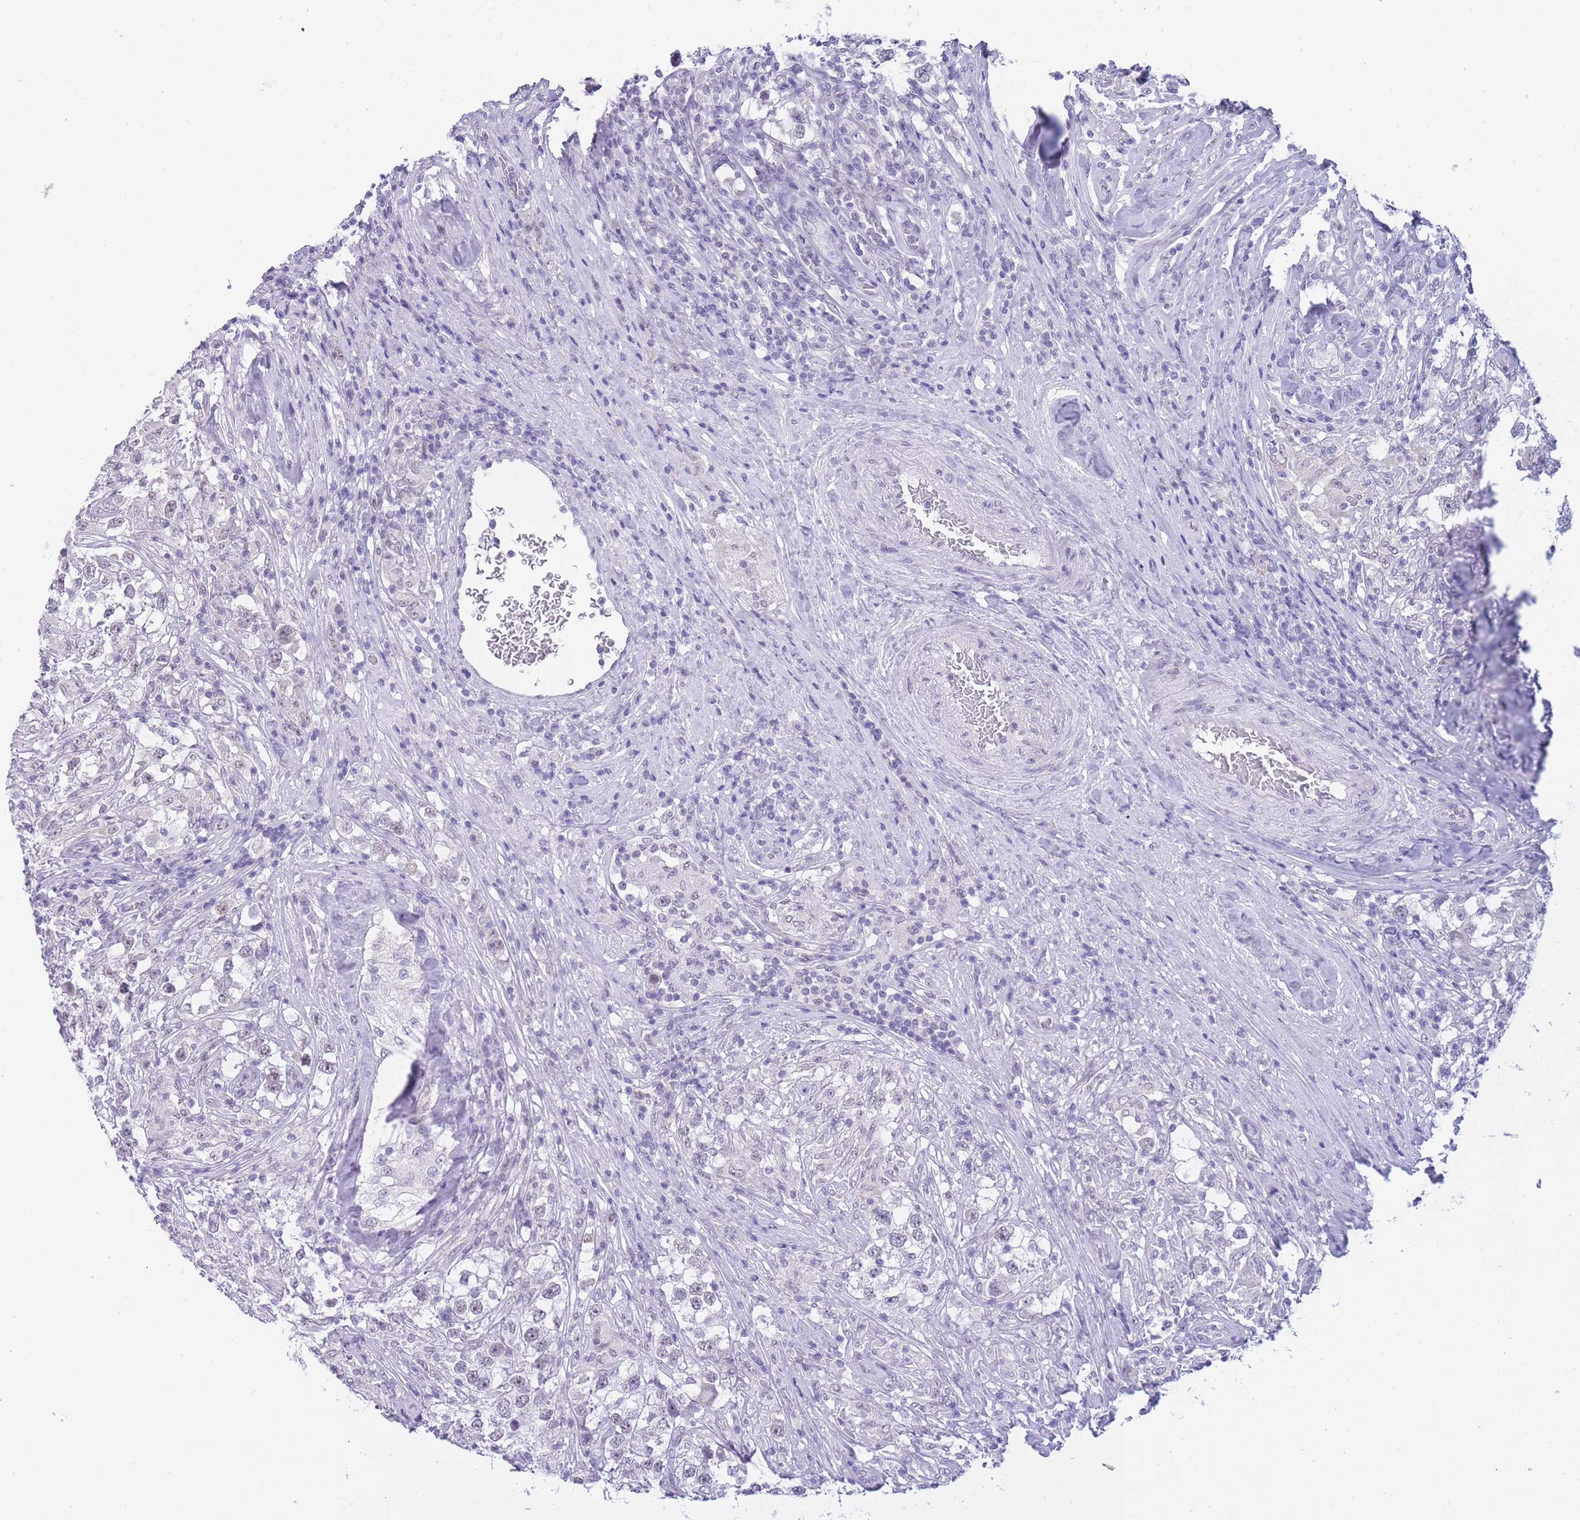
{"staining": {"intensity": "weak", "quantity": ">75%", "location": "nuclear"}, "tissue": "testis cancer", "cell_type": "Tumor cells", "image_type": "cancer", "snomed": [{"axis": "morphology", "description": "Seminoma, NOS"}, {"axis": "topography", "description": "Testis"}], "caption": "The photomicrograph exhibits a brown stain indicating the presence of a protein in the nuclear of tumor cells in testis seminoma. The protein is shown in brown color, while the nuclei are stained blue.", "gene": "FRAT2", "patient": {"sex": "male", "age": 46}}